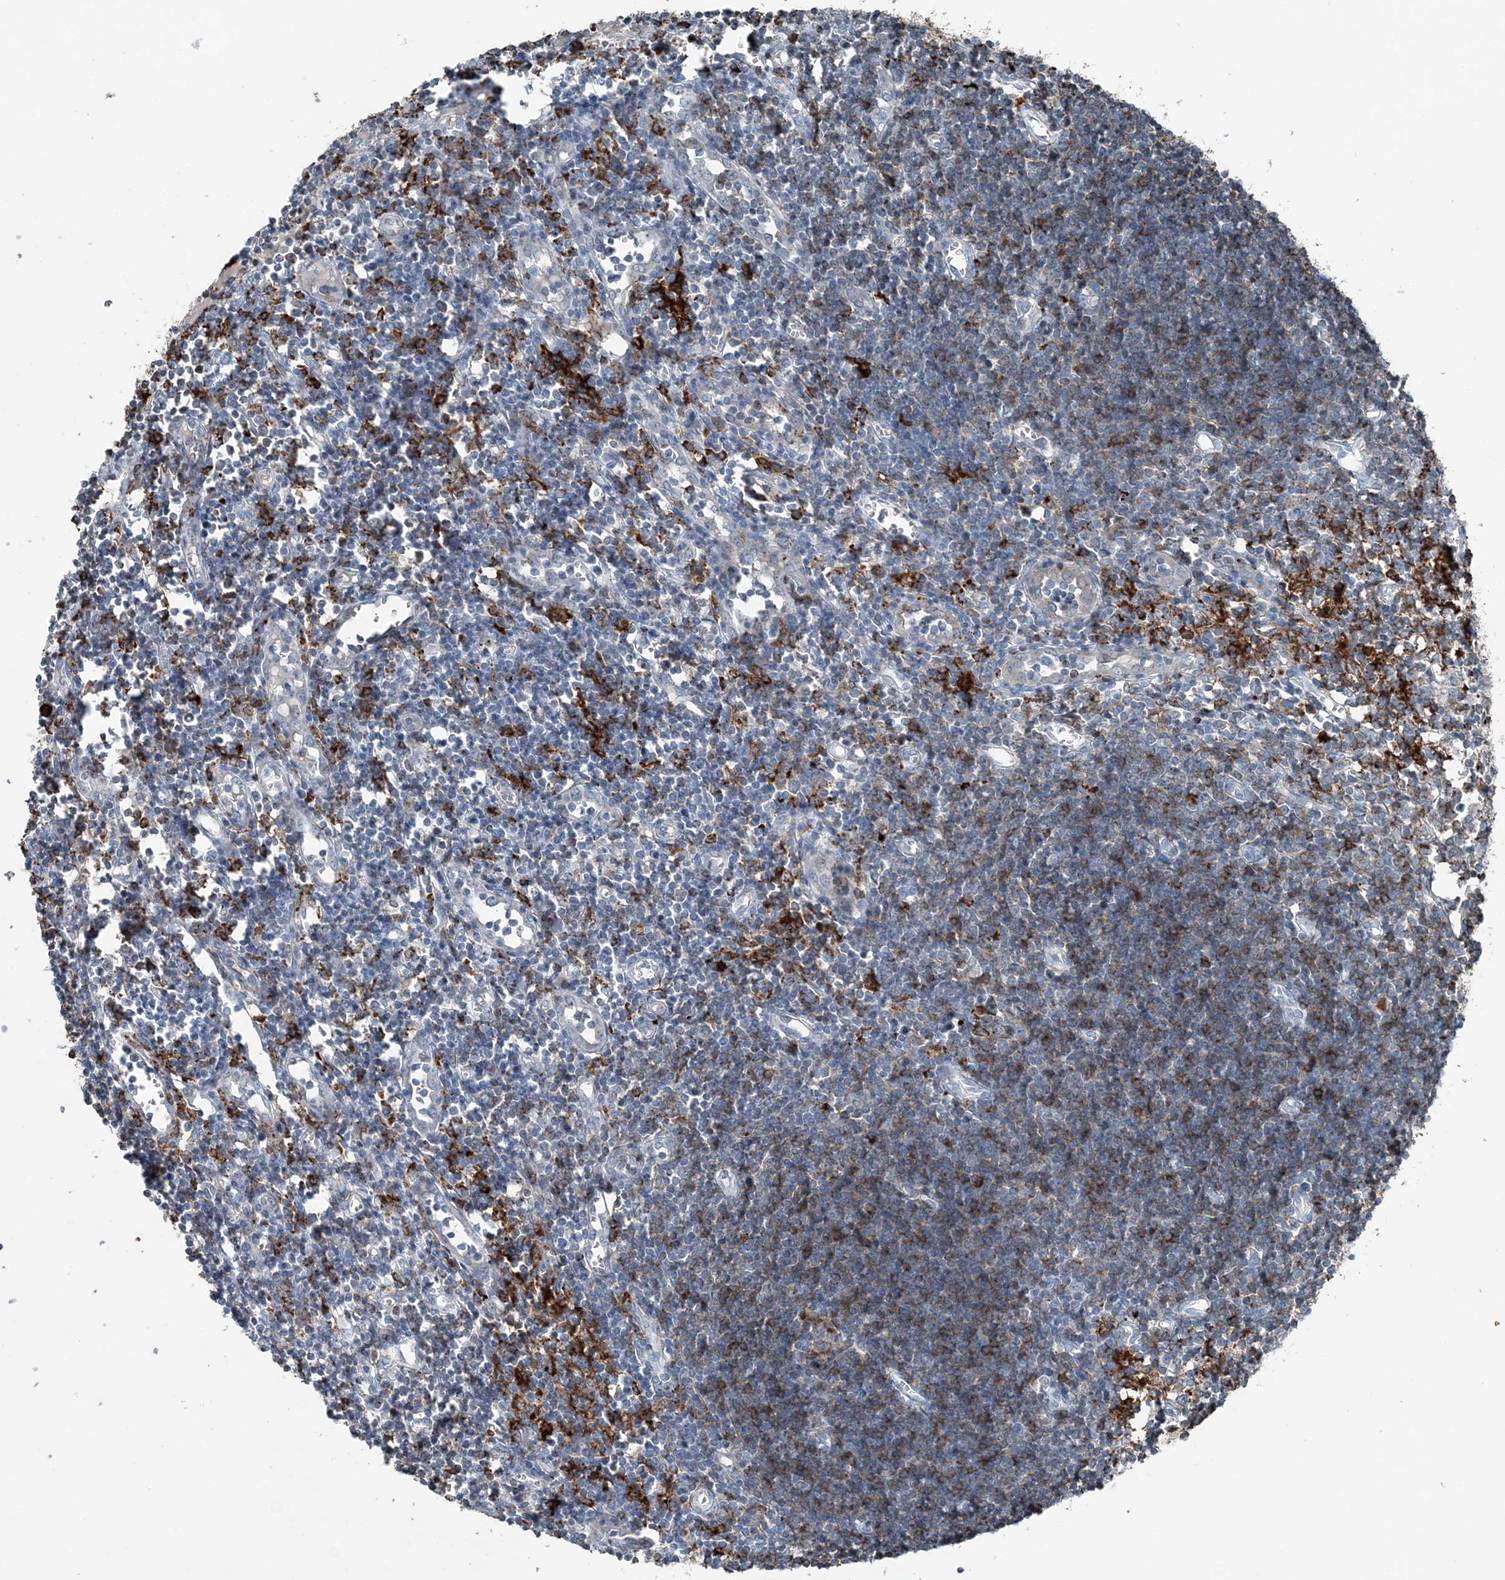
{"staining": {"intensity": "strong", "quantity": ">75%", "location": "cytoplasmic/membranous"}, "tissue": "lymph node", "cell_type": "Germinal center cells", "image_type": "normal", "snomed": [{"axis": "morphology", "description": "Normal tissue, NOS"}, {"axis": "morphology", "description": "Malignant melanoma, Metastatic site"}, {"axis": "topography", "description": "Lymph node"}], "caption": "A high-resolution photomicrograph shows IHC staining of unremarkable lymph node, which reveals strong cytoplasmic/membranous staining in approximately >75% of germinal center cells.", "gene": "KY", "patient": {"sex": "male", "age": 41}}